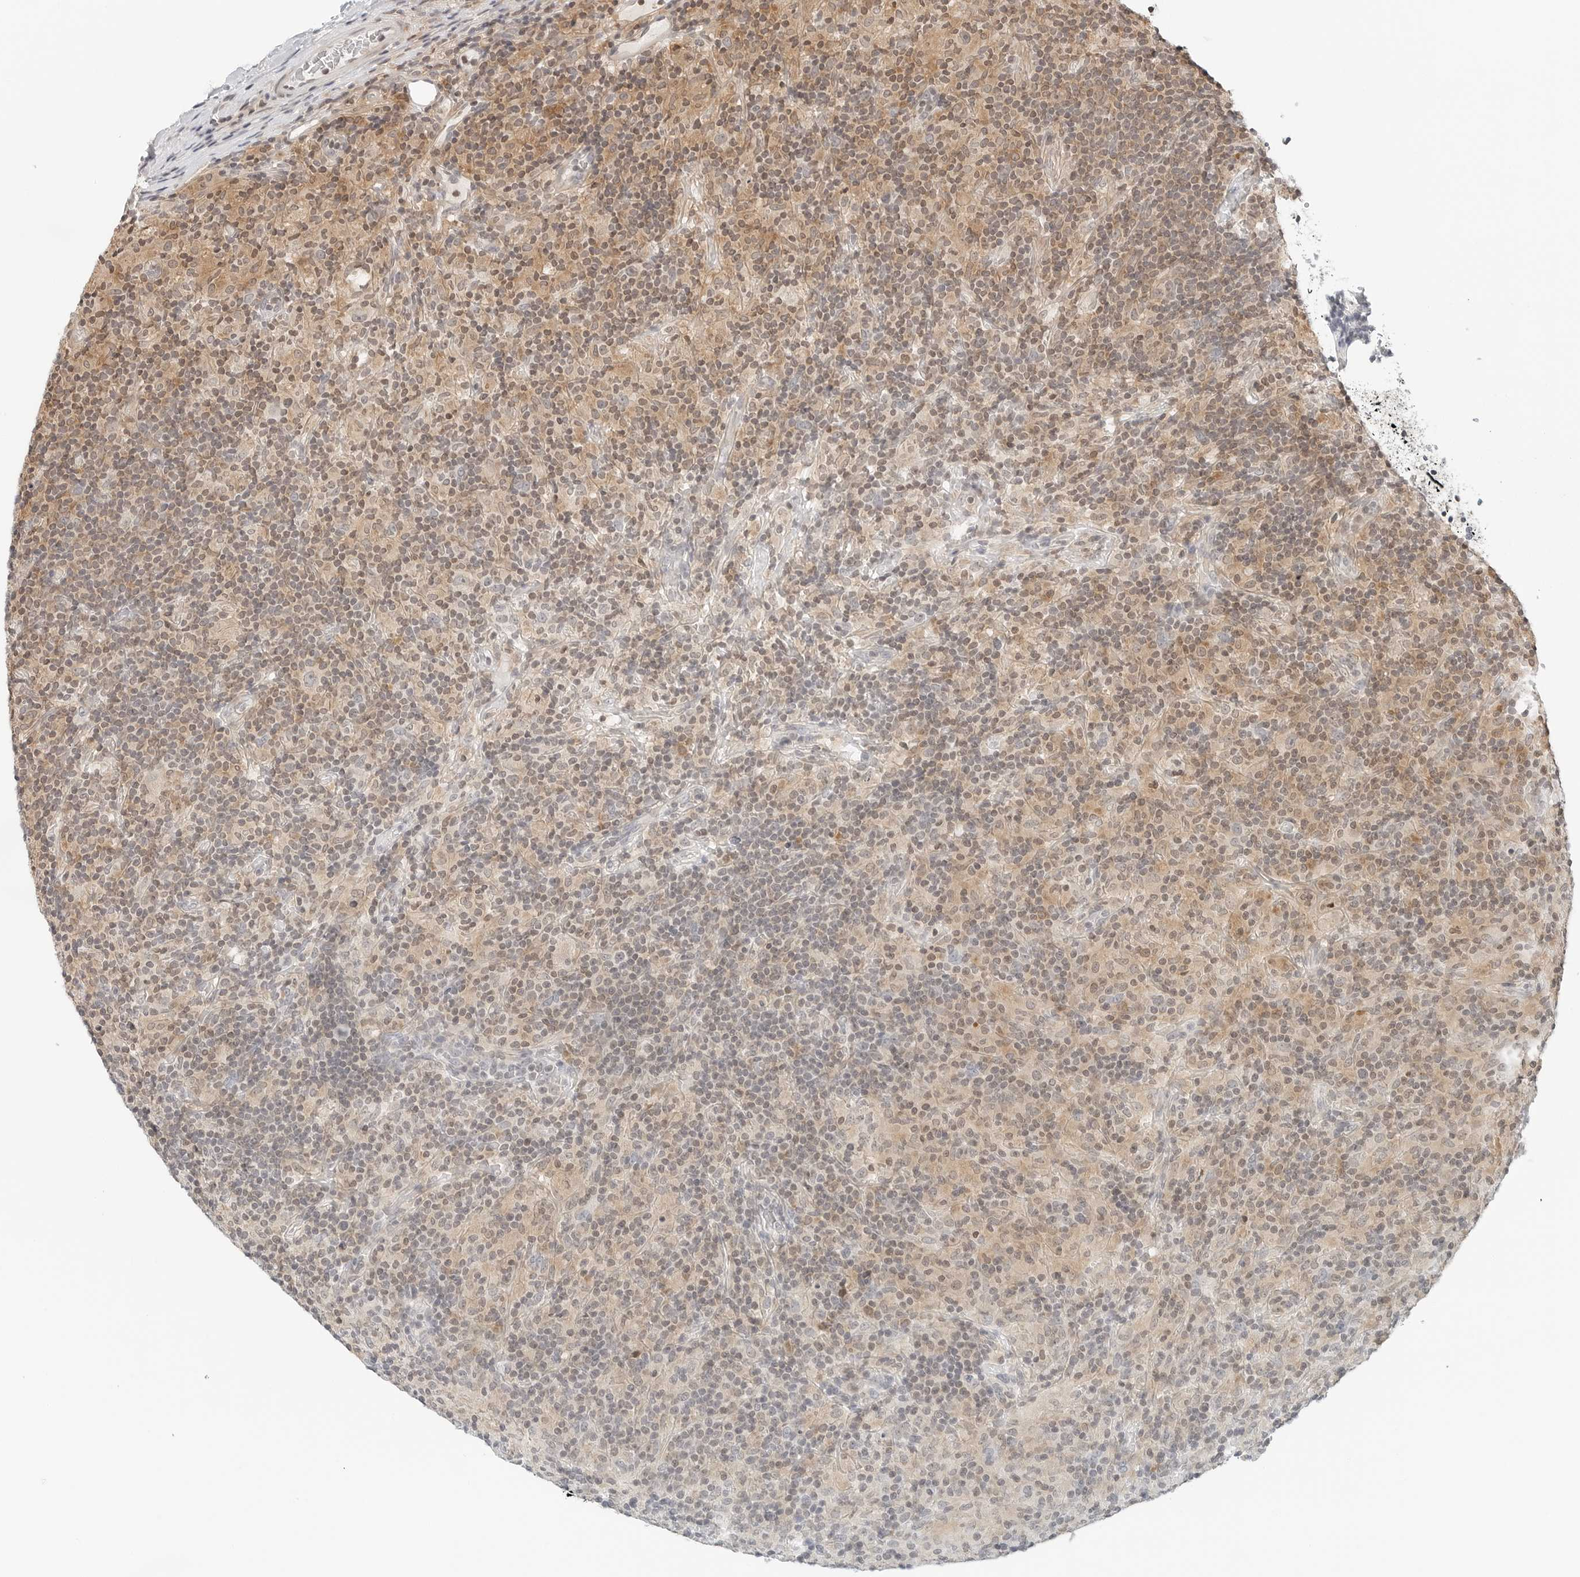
{"staining": {"intensity": "weak", "quantity": "25%-75%", "location": "cytoplasmic/membranous,nuclear"}, "tissue": "lymphoma", "cell_type": "Tumor cells", "image_type": "cancer", "snomed": [{"axis": "morphology", "description": "Hodgkin's disease, NOS"}, {"axis": "topography", "description": "Lymph node"}], "caption": "DAB immunohistochemical staining of human Hodgkin's disease shows weak cytoplasmic/membranous and nuclear protein positivity in approximately 25%-75% of tumor cells.", "gene": "PARP10", "patient": {"sex": "male", "age": 70}}